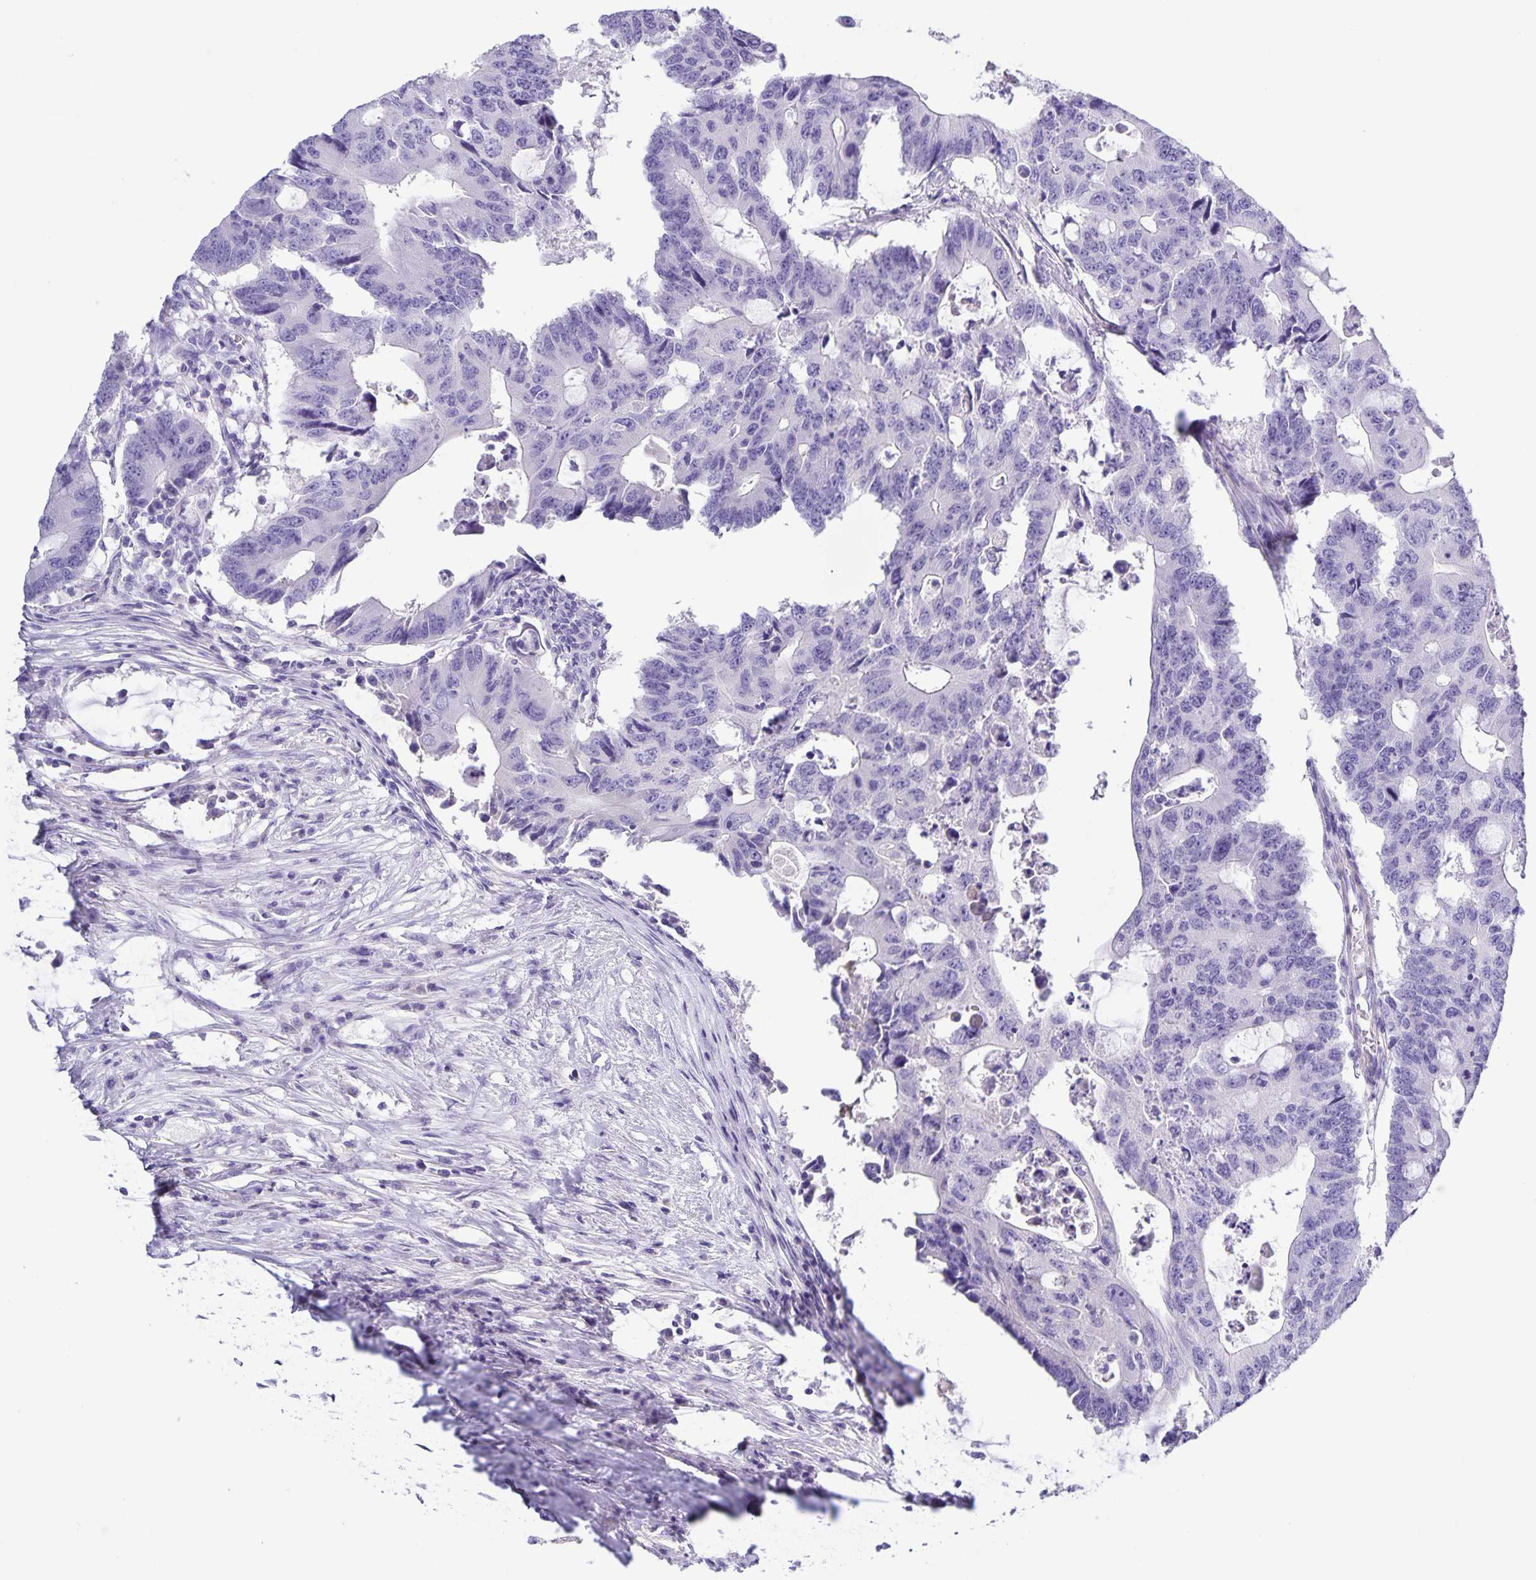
{"staining": {"intensity": "negative", "quantity": "none", "location": "none"}, "tissue": "colorectal cancer", "cell_type": "Tumor cells", "image_type": "cancer", "snomed": [{"axis": "morphology", "description": "Adenocarcinoma, NOS"}, {"axis": "topography", "description": "Colon"}], "caption": "Protein analysis of colorectal cancer demonstrates no significant positivity in tumor cells.", "gene": "UBQLN3", "patient": {"sex": "male", "age": 71}}